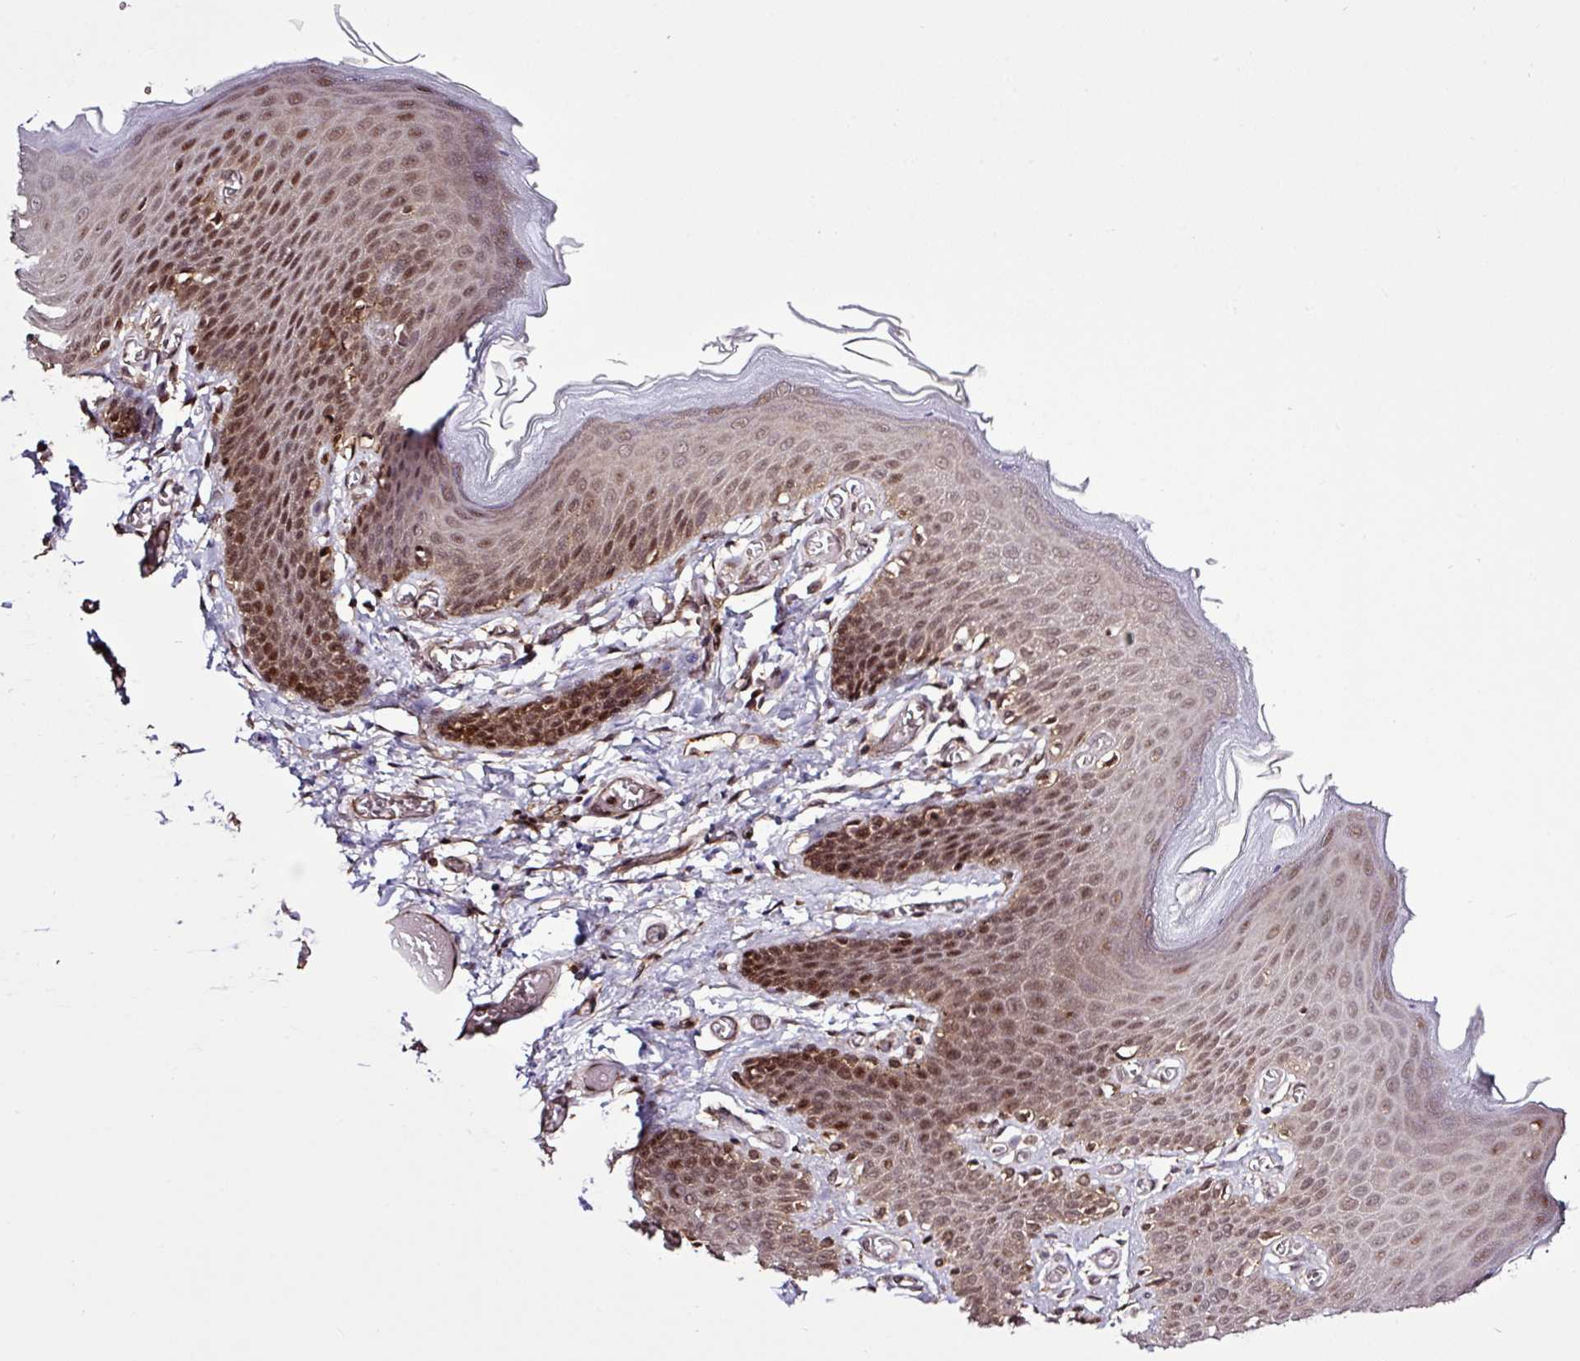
{"staining": {"intensity": "moderate", "quantity": ">75%", "location": "nuclear"}, "tissue": "skin", "cell_type": "Epidermal cells", "image_type": "normal", "snomed": [{"axis": "morphology", "description": "Normal tissue, NOS"}, {"axis": "topography", "description": "Anal"}], "caption": "Normal skin displays moderate nuclear expression in approximately >75% of epidermal cells The protein of interest is stained brown, and the nuclei are stained in blue (DAB (3,3'-diaminobenzidine) IHC with brightfield microscopy, high magnification)..", "gene": "ITPKC", "patient": {"sex": "female", "age": 40}}